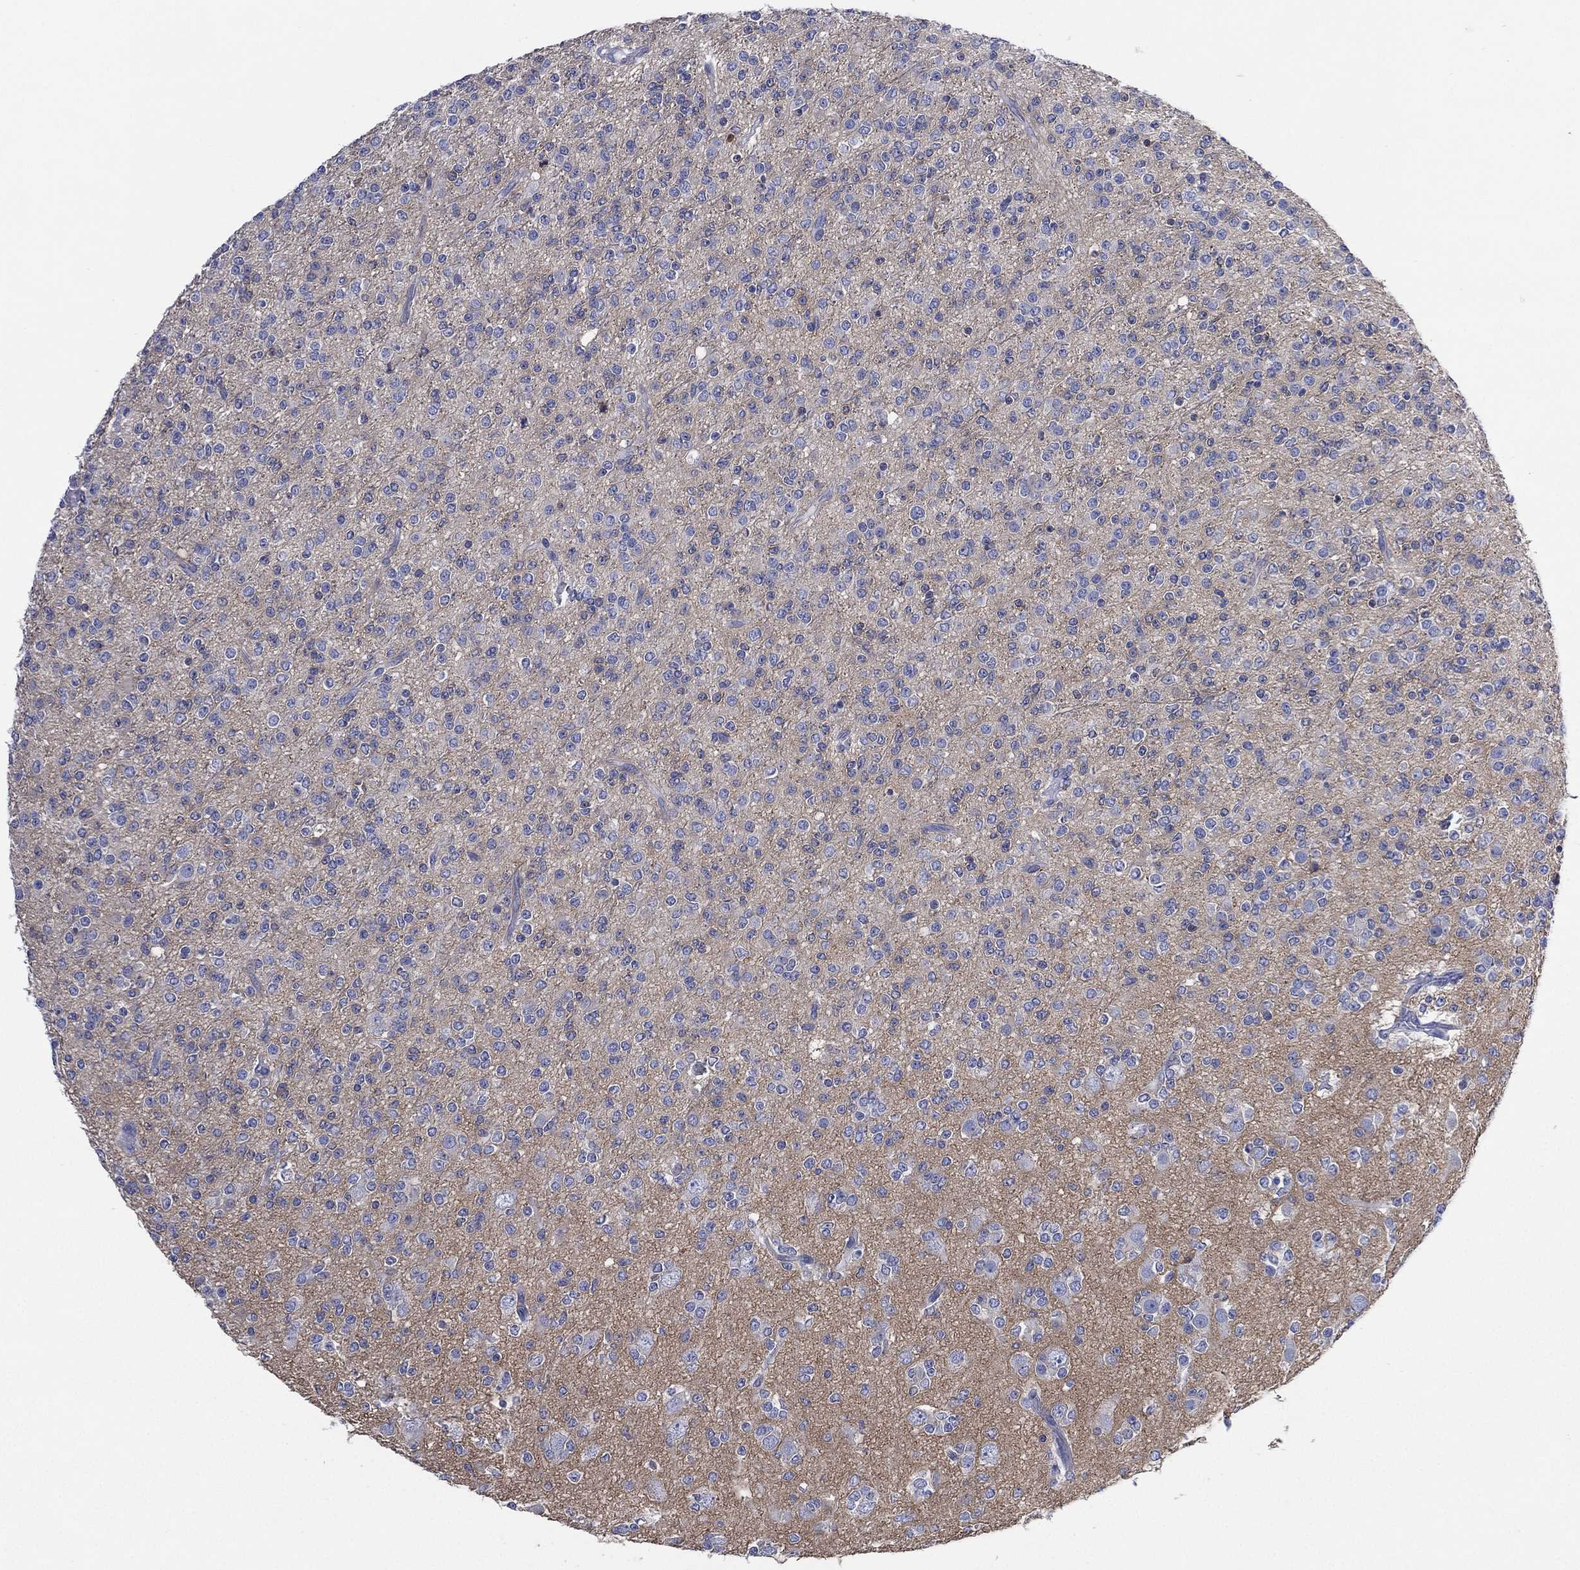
{"staining": {"intensity": "negative", "quantity": "none", "location": "none"}, "tissue": "glioma", "cell_type": "Tumor cells", "image_type": "cancer", "snomed": [{"axis": "morphology", "description": "Glioma, malignant, Low grade"}, {"axis": "topography", "description": "Brain"}], "caption": "An image of human malignant glioma (low-grade) is negative for staining in tumor cells.", "gene": "CHRNA3", "patient": {"sex": "male", "age": 27}}